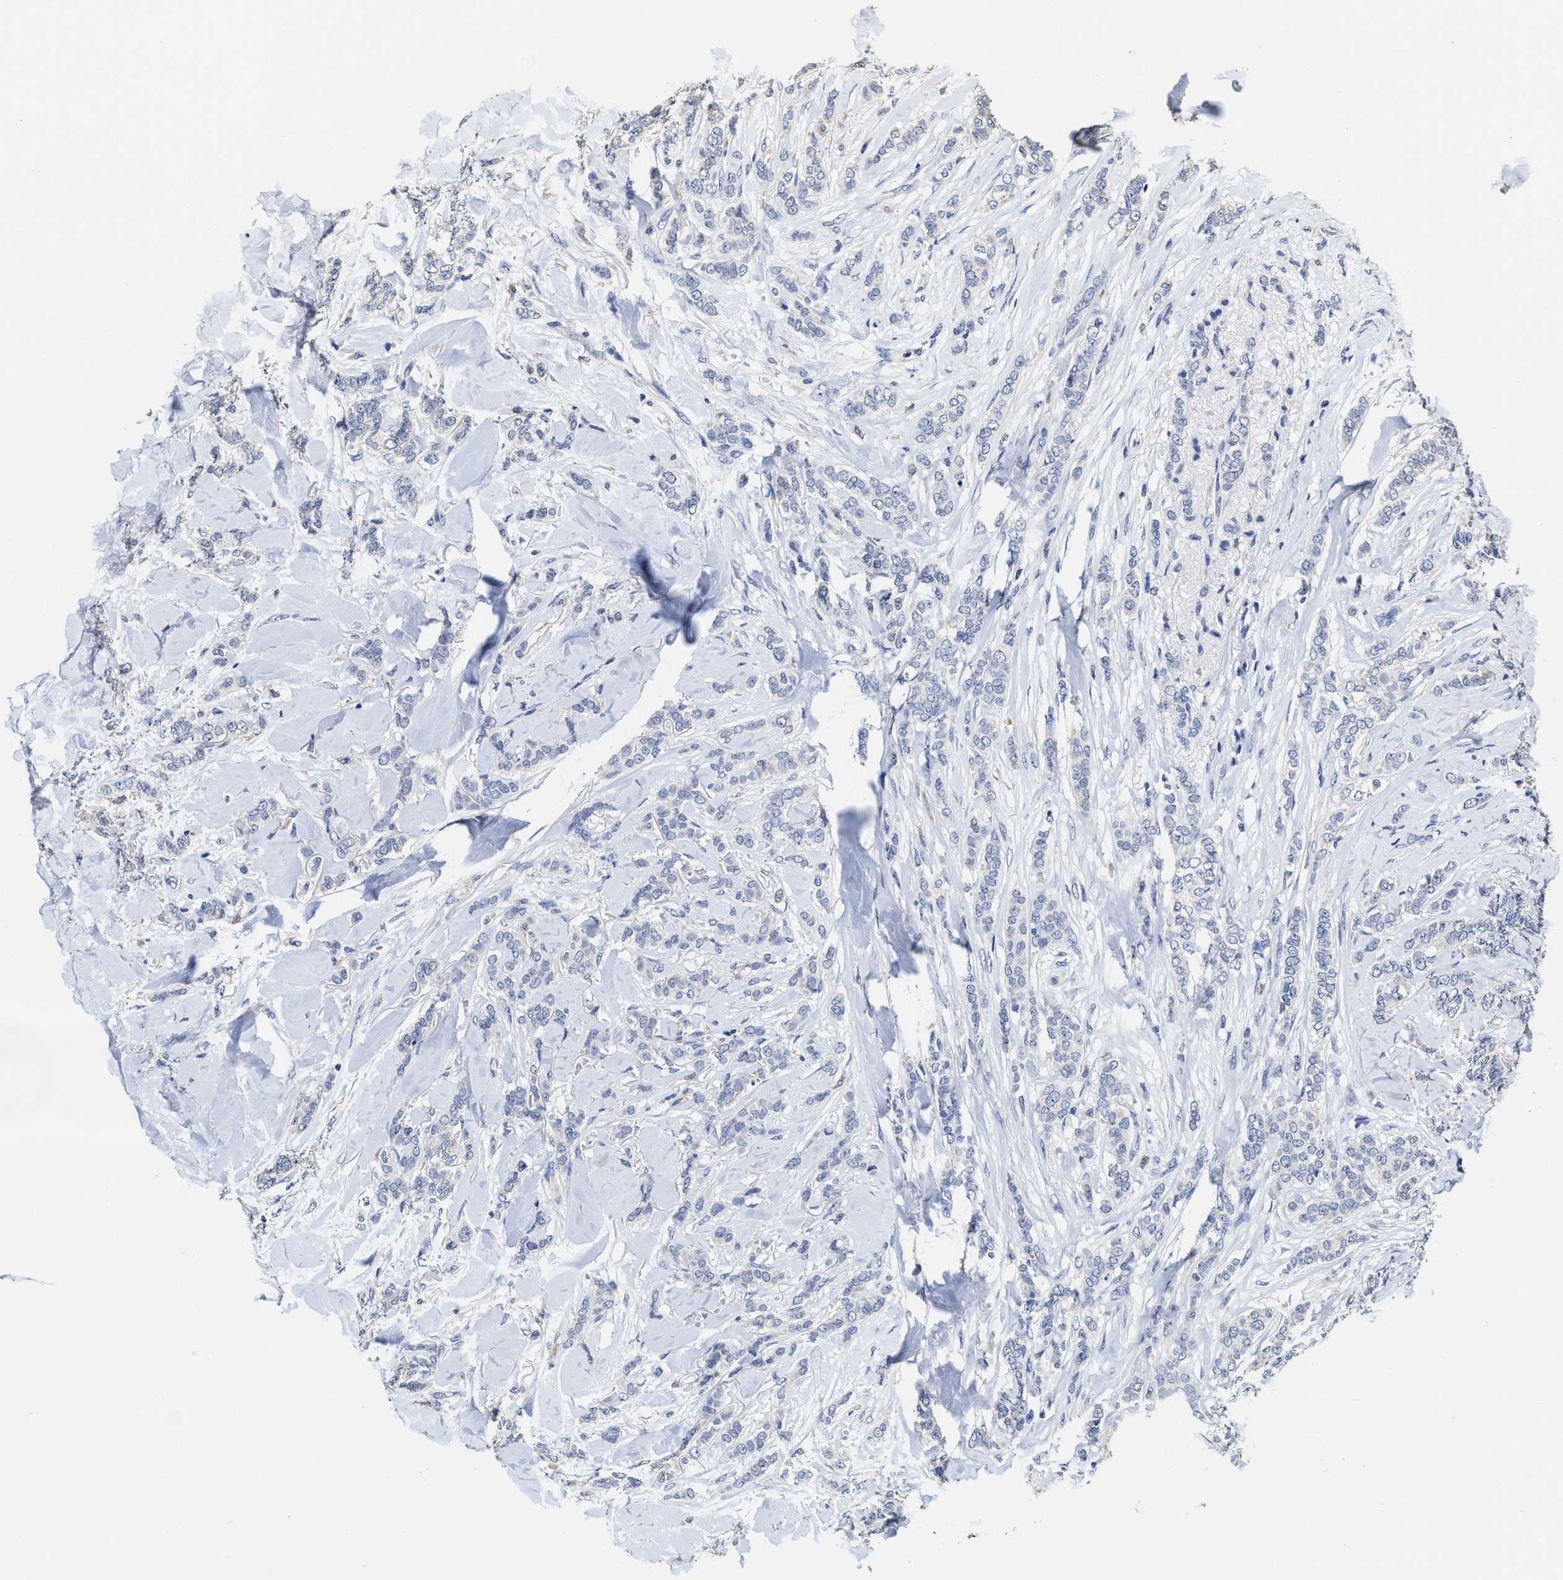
{"staining": {"intensity": "negative", "quantity": "none", "location": "none"}, "tissue": "breast cancer", "cell_type": "Tumor cells", "image_type": "cancer", "snomed": [{"axis": "morphology", "description": "Lobular carcinoma"}, {"axis": "topography", "description": "Skin"}, {"axis": "topography", "description": "Breast"}], "caption": "Tumor cells are negative for protein expression in human lobular carcinoma (breast). The staining is performed using DAB brown chromogen with nuclei counter-stained in using hematoxylin.", "gene": "ZFAT", "patient": {"sex": "female", "age": 46}}